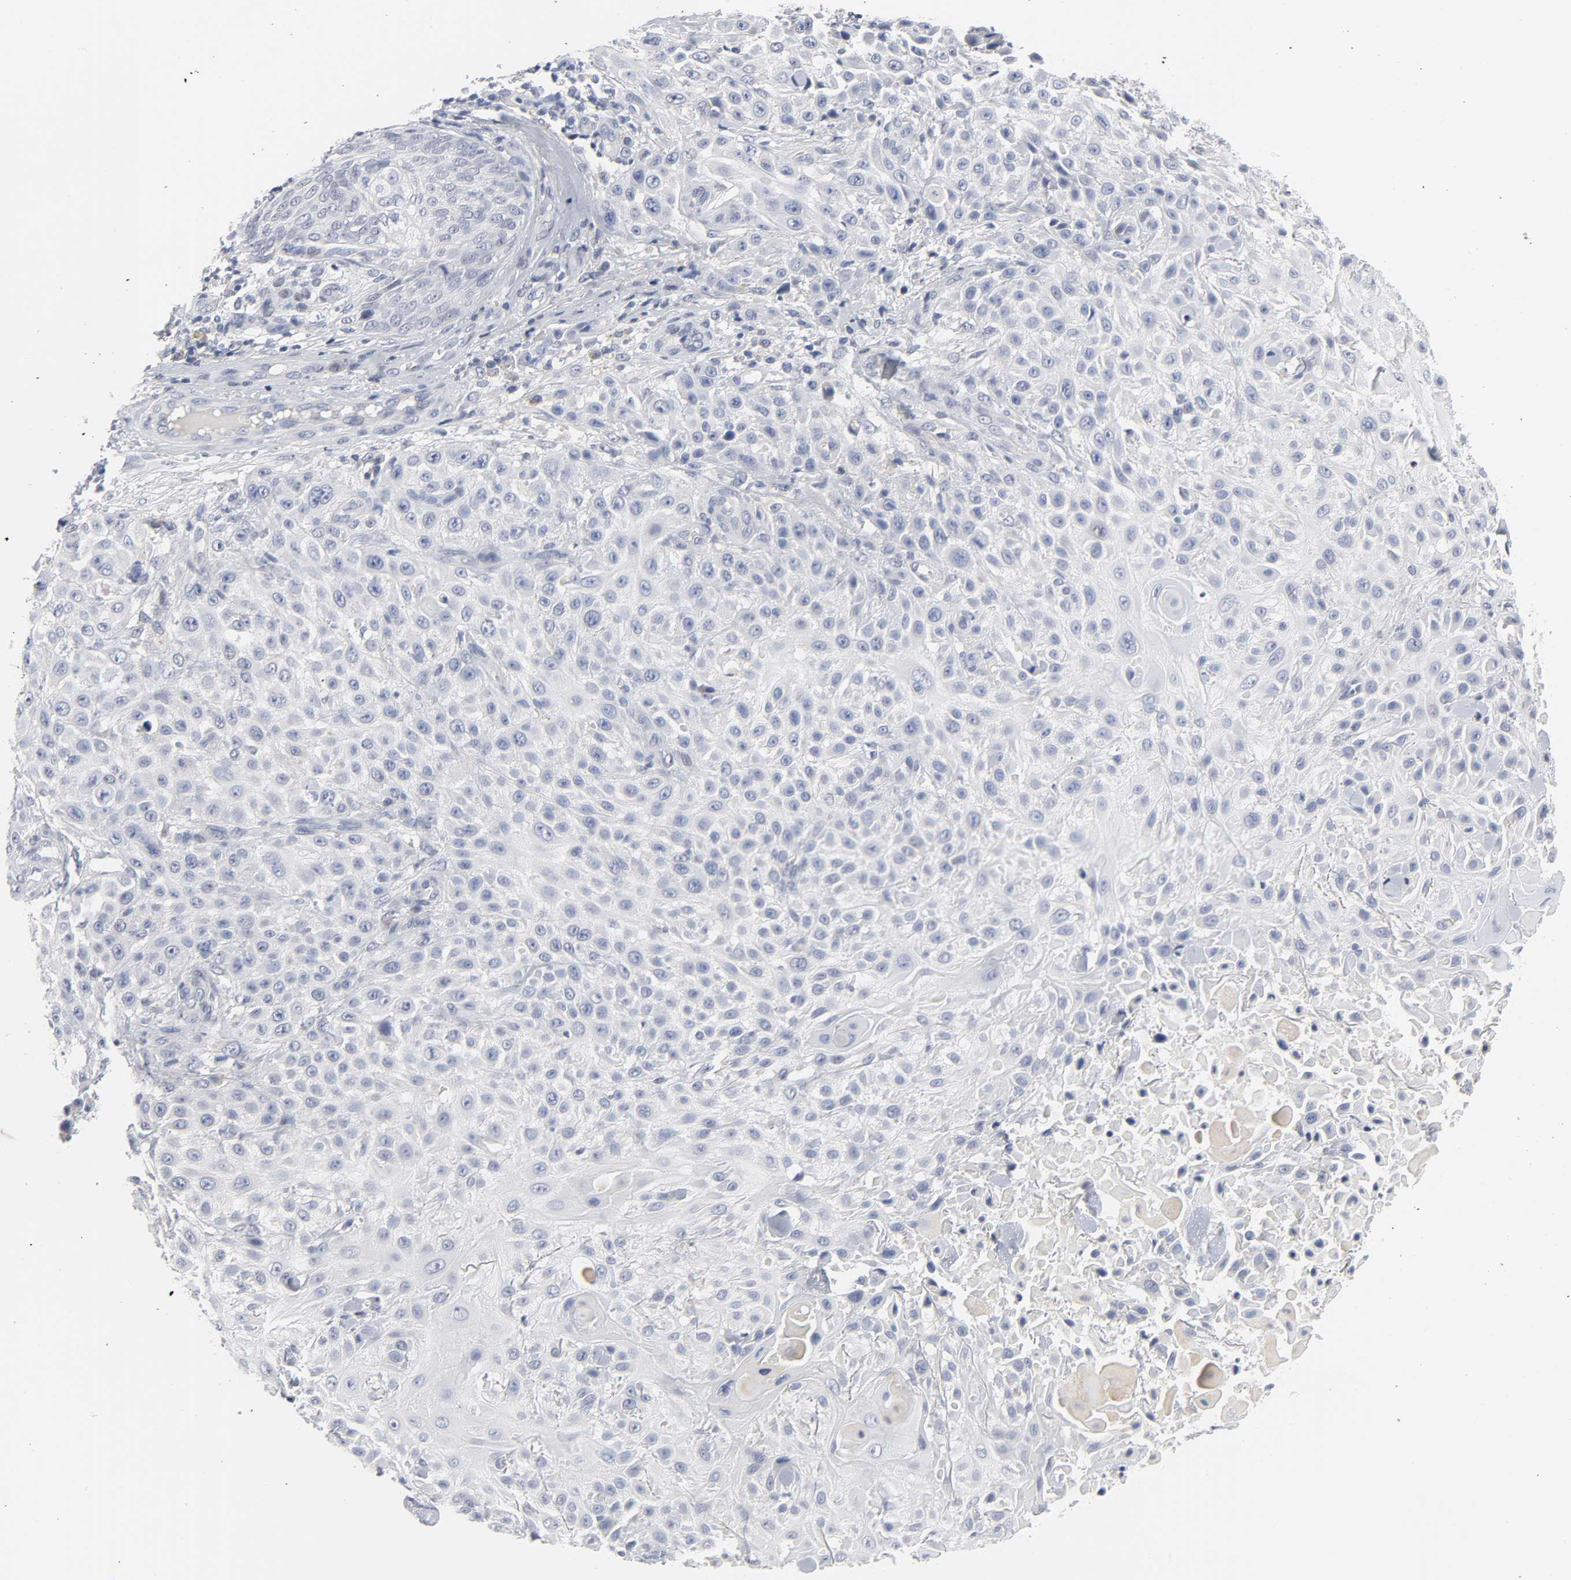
{"staining": {"intensity": "negative", "quantity": "none", "location": "none"}, "tissue": "skin cancer", "cell_type": "Tumor cells", "image_type": "cancer", "snomed": [{"axis": "morphology", "description": "Squamous cell carcinoma, NOS"}, {"axis": "topography", "description": "Skin"}], "caption": "DAB immunohistochemical staining of skin cancer (squamous cell carcinoma) demonstrates no significant expression in tumor cells.", "gene": "SALL2", "patient": {"sex": "female", "age": 42}}